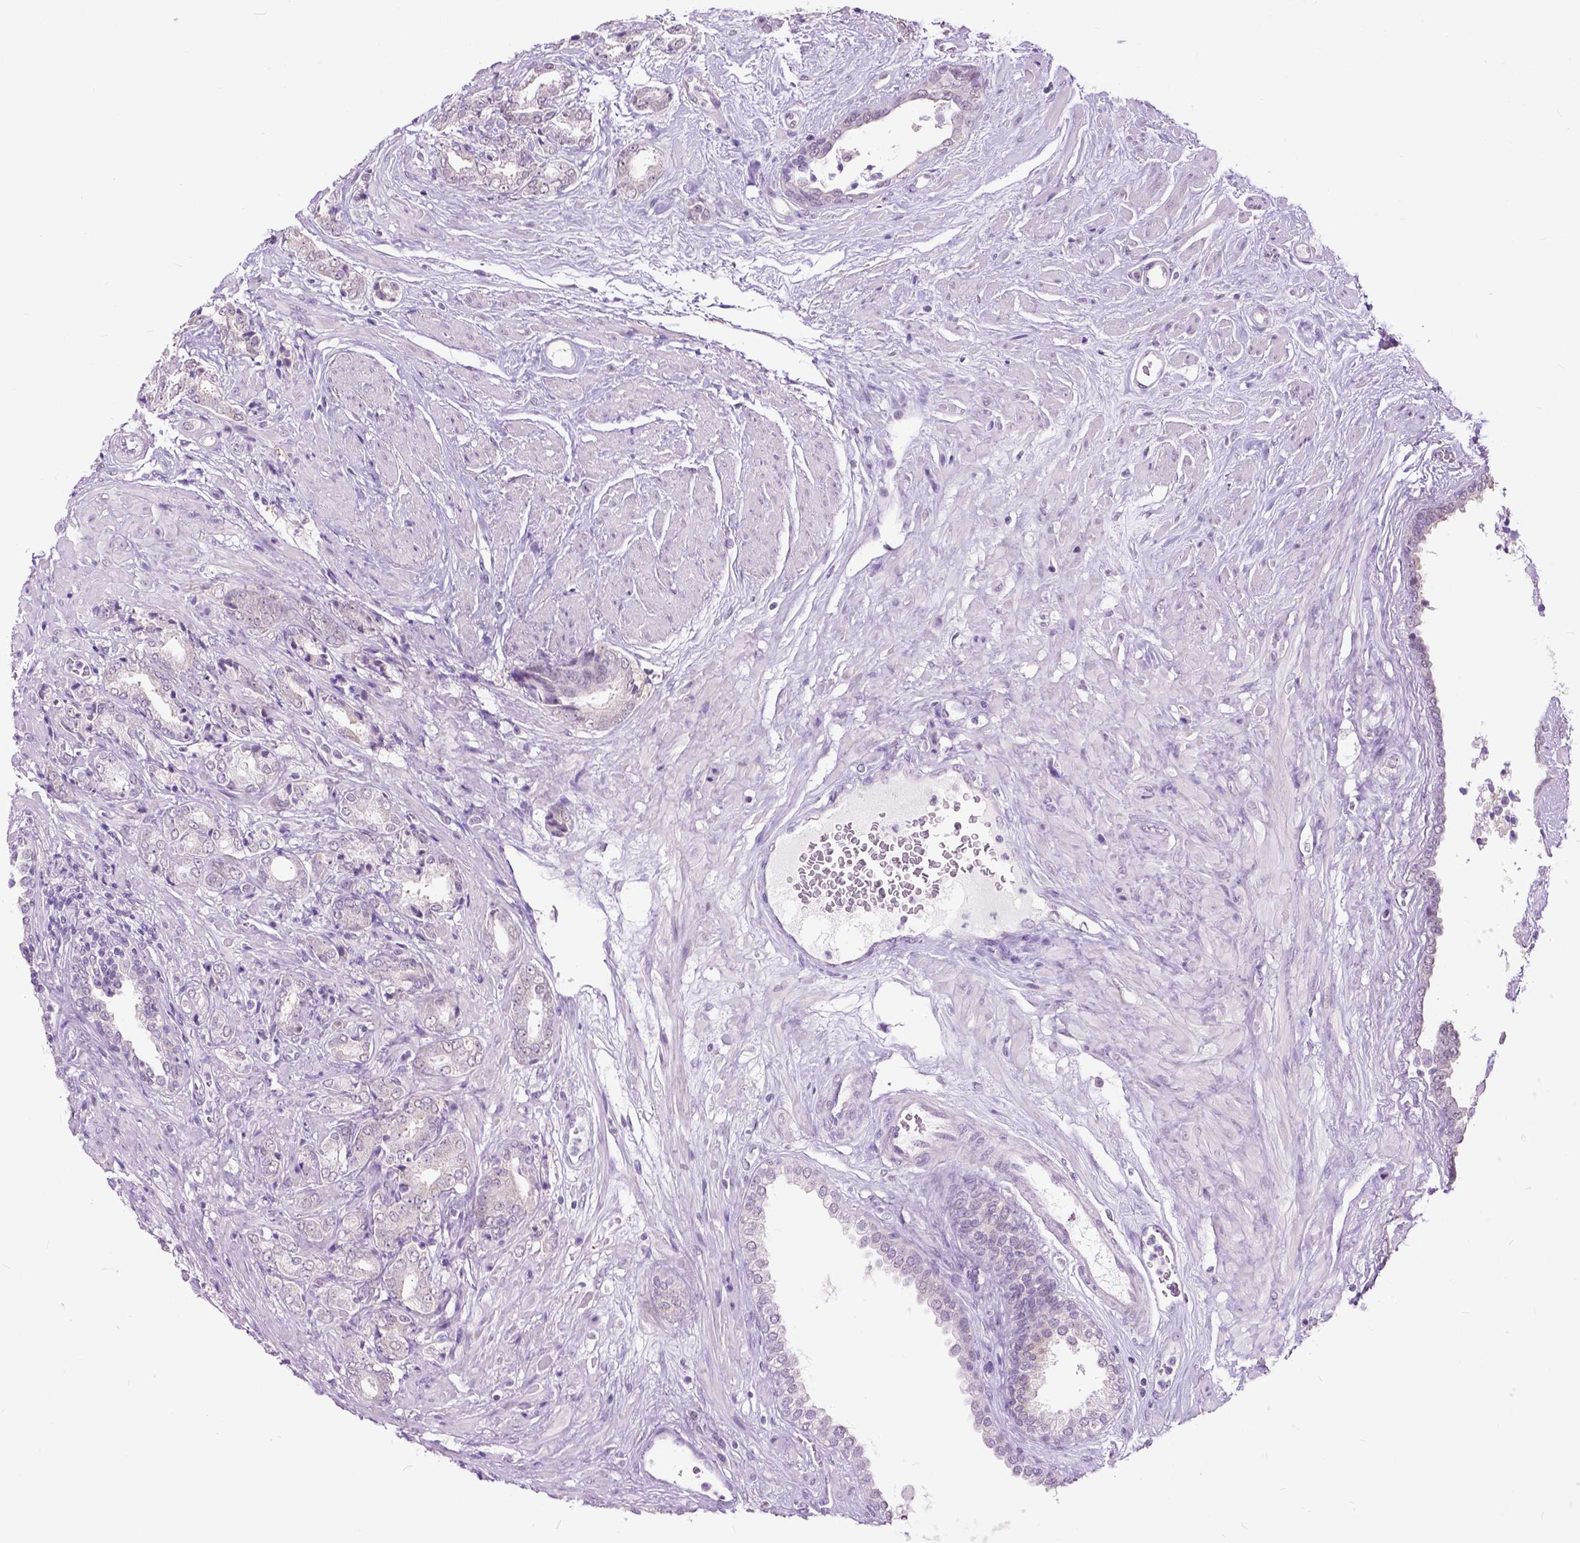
{"staining": {"intensity": "negative", "quantity": "none", "location": "none"}, "tissue": "prostate cancer", "cell_type": "Tumor cells", "image_type": "cancer", "snomed": [{"axis": "morphology", "description": "Adenocarcinoma, High grade"}, {"axis": "topography", "description": "Prostate"}], "caption": "Immunohistochemistry (IHC) of human prostate cancer (adenocarcinoma (high-grade)) shows no positivity in tumor cells.", "gene": "GPR37L1", "patient": {"sex": "male", "age": 56}}